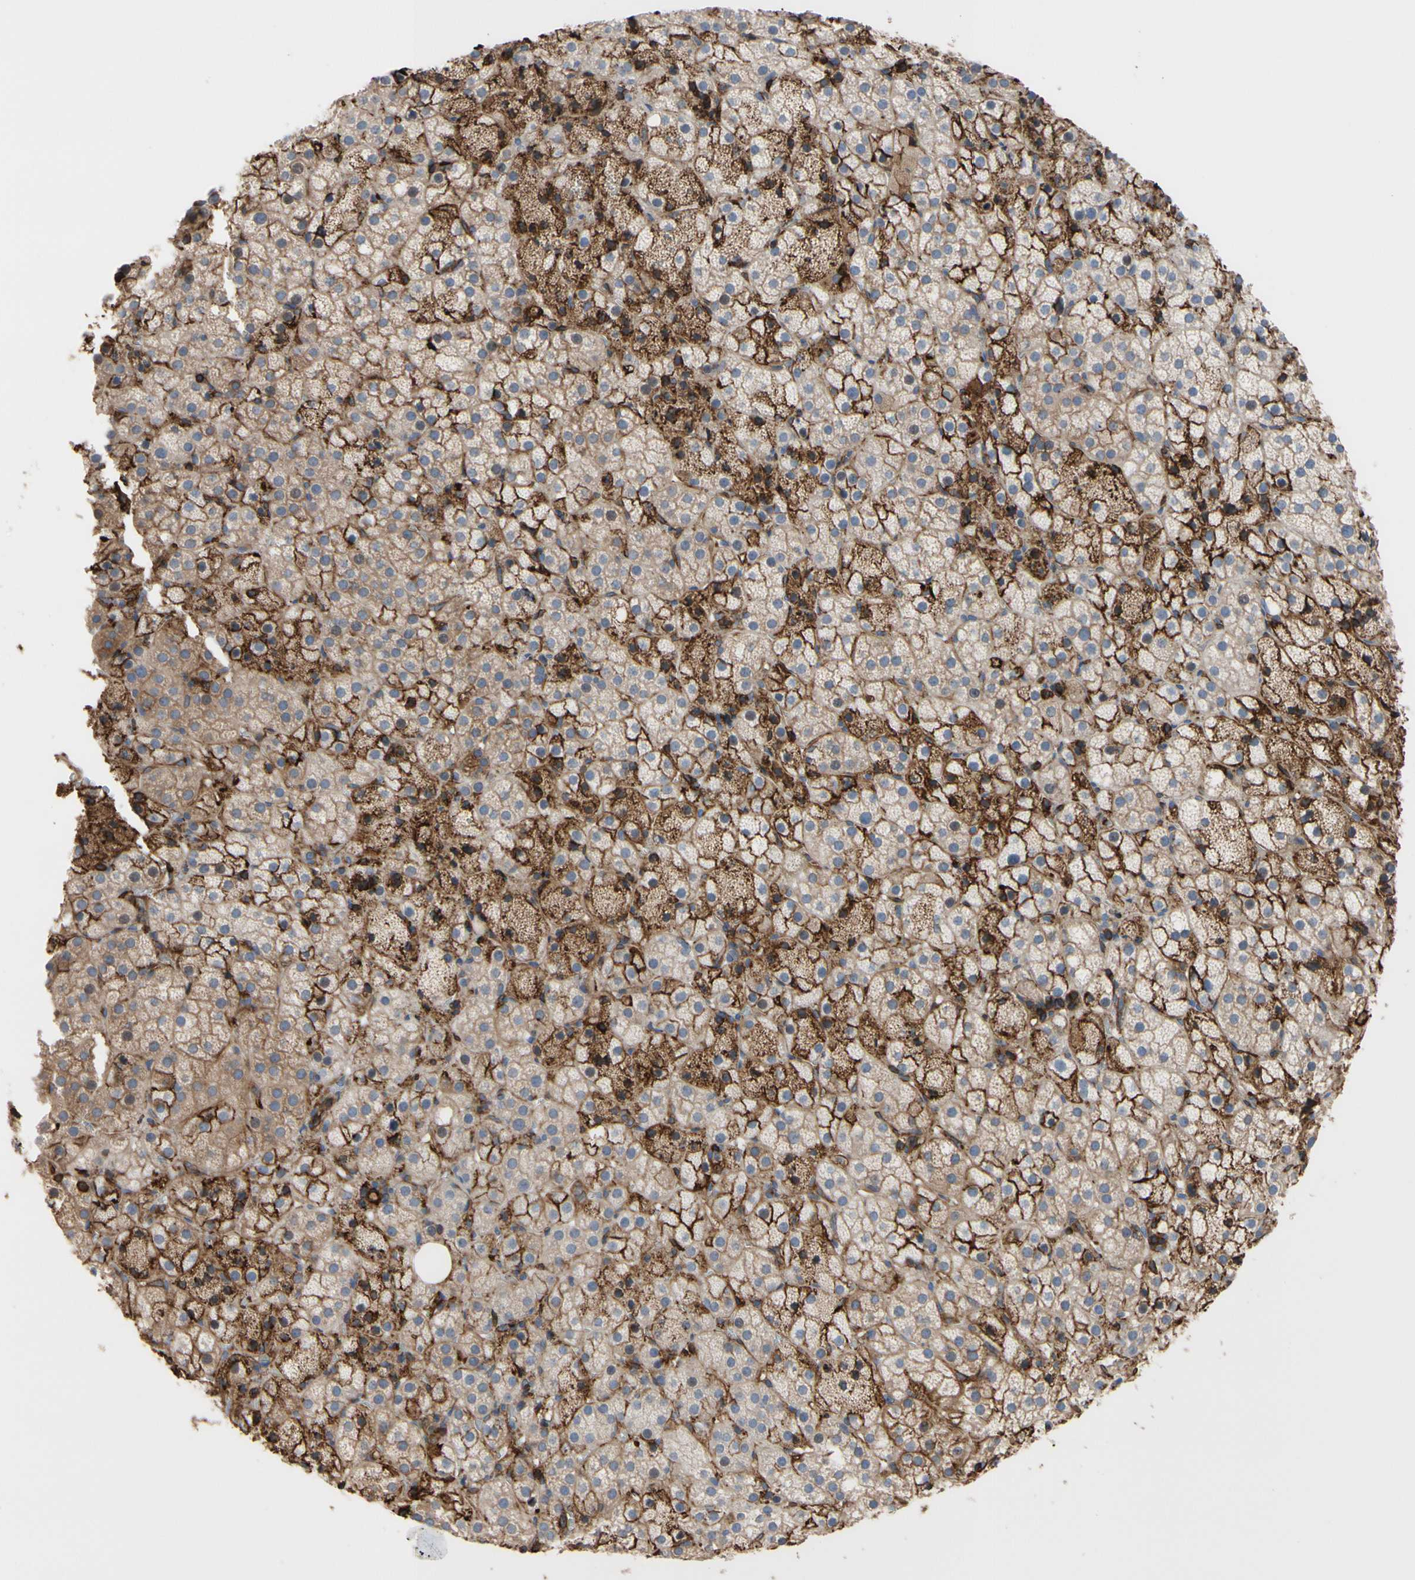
{"staining": {"intensity": "strong", "quantity": "25%-75%", "location": "cytoplasmic/membranous"}, "tissue": "adrenal gland", "cell_type": "Glandular cells", "image_type": "normal", "snomed": [{"axis": "morphology", "description": "Normal tissue, NOS"}, {"axis": "topography", "description": "Adrenal gland"}], "caption": "This is an image of immunohistochemistry staining of normal adrenal gland, which shows strong expression in the cytoplasmic/membranous of glandular cells.", "gene": "ANXA6", "patient": {"sex": "female", "age": 57}}